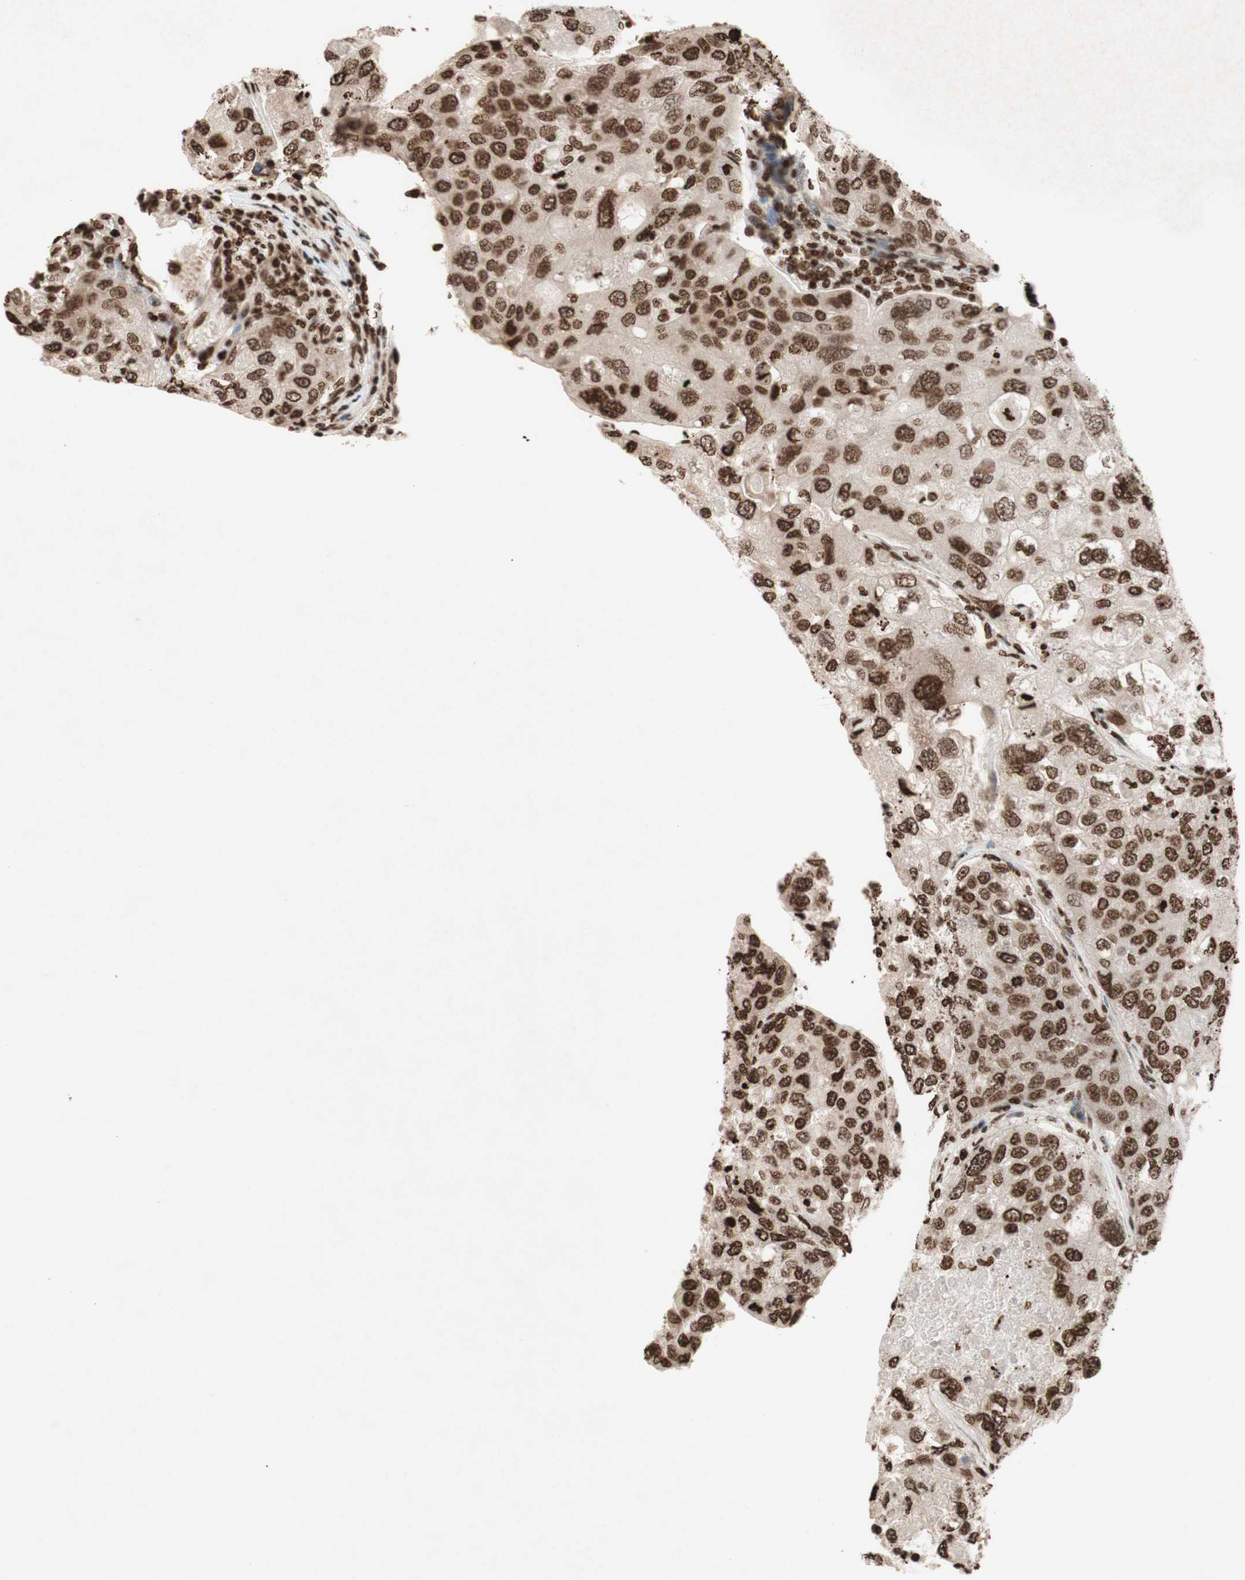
{"staining": {"intensity": "moderate", "quantity": ">75%", "location": "nuclear"}, "tissue": "urothelial cancer", "cell_type": "Tumor cells", "image_type": "cancer", "snomed": [{"axis": "morphology", "description": "Urothelial carcinoma, High grade"}, {"axis": "topography", "description": "Lymph node"}, {"axis": "topography", "description": "Urinary bladder"}], "caption": "There is medium levels of moderate nuclear expression in tumor cells of urothelial cancer, as demonstrated by immunohistochemical staining (brown color).", "gene": "NCOA3", "patient": {"sex": "male", "age": 51}}